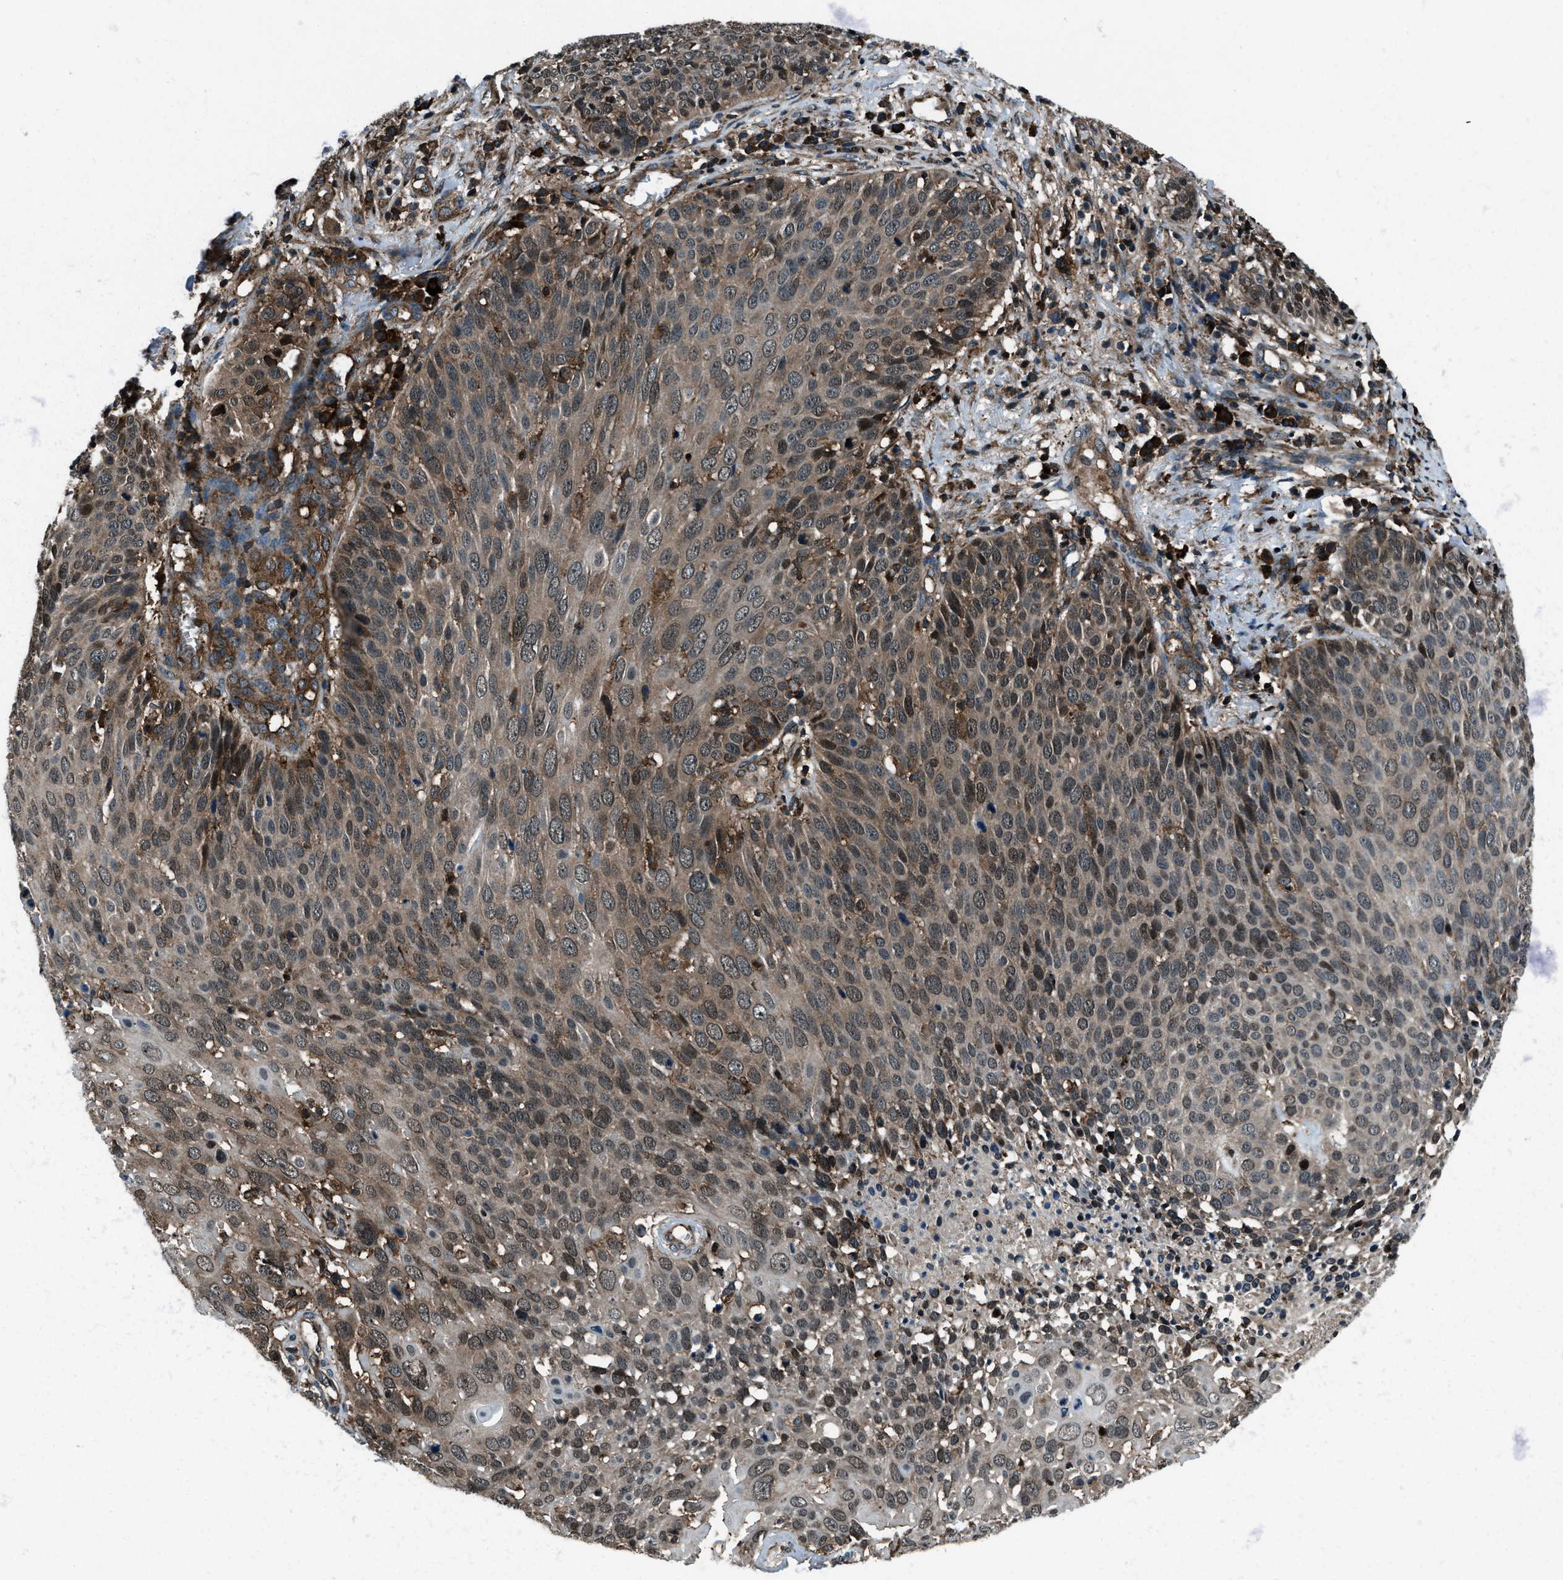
{"staining": {"intensity": "weak", "quantity": ">75%", "location": "cytoplasmic/membranous,nuclear"}, "tissue": "cervical cancer", "cell_type": "Tumor cells", "image_type": "cancer", "snomed": [{"axis": "morphology", "description": "Squamous cell carcinoma, NOS"}, {"axis": "topography", "description": "Cervix"}], "caption": "Weak cytoplasmic/membranous and nuclear expression for a protein is present in approximately >75% of tumor cells of cervical squamous cell carcinoma using IHC.", "gene": "SNX30", "patient": {"sex": "female", "age": 74}}